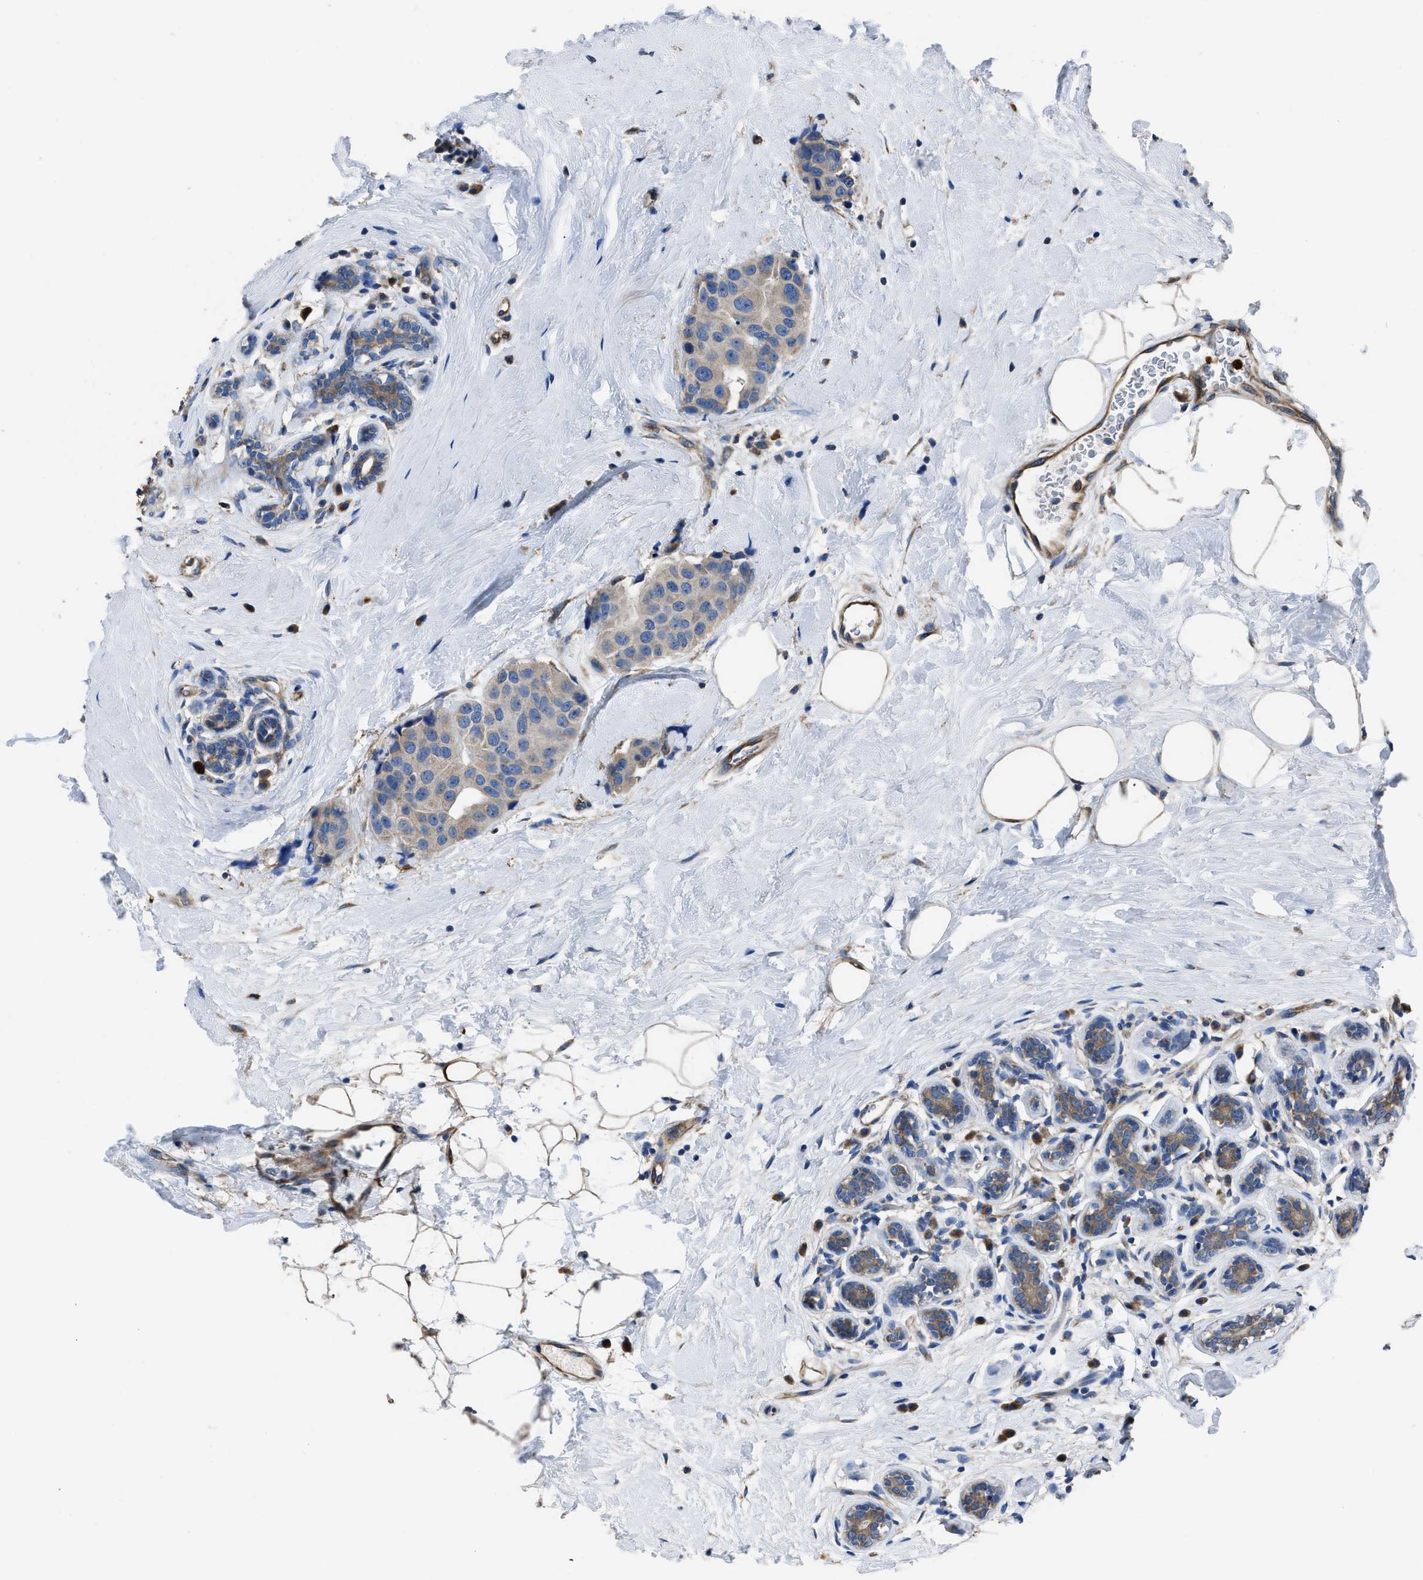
{"staining": {"intensity": "weak", "quantity": ">75%", "location": "cytoplasmic/membranous"}, "tissue": "breast cancer", "cell_type": "Tumor cells", "image_type": "cancer", "snomed": [{"axis": "morphology", "description": "Normal tissue, NOS"}, {"axis": "morphology", "description": "Duct carcinoma"}, {"axis": "topography", "description": "Breast"}], "caption": "An immunohistochemistry (IHC) photomicrograph of tumor tissue is shown. Protein staining in brown highlights weak cytoplasmic/membranous positivity in breast cancer (invasive ductal carcinoma) within tumor cells.", "gene": "ANGPT1", "patient": {"sex": "female", "age": 39}}